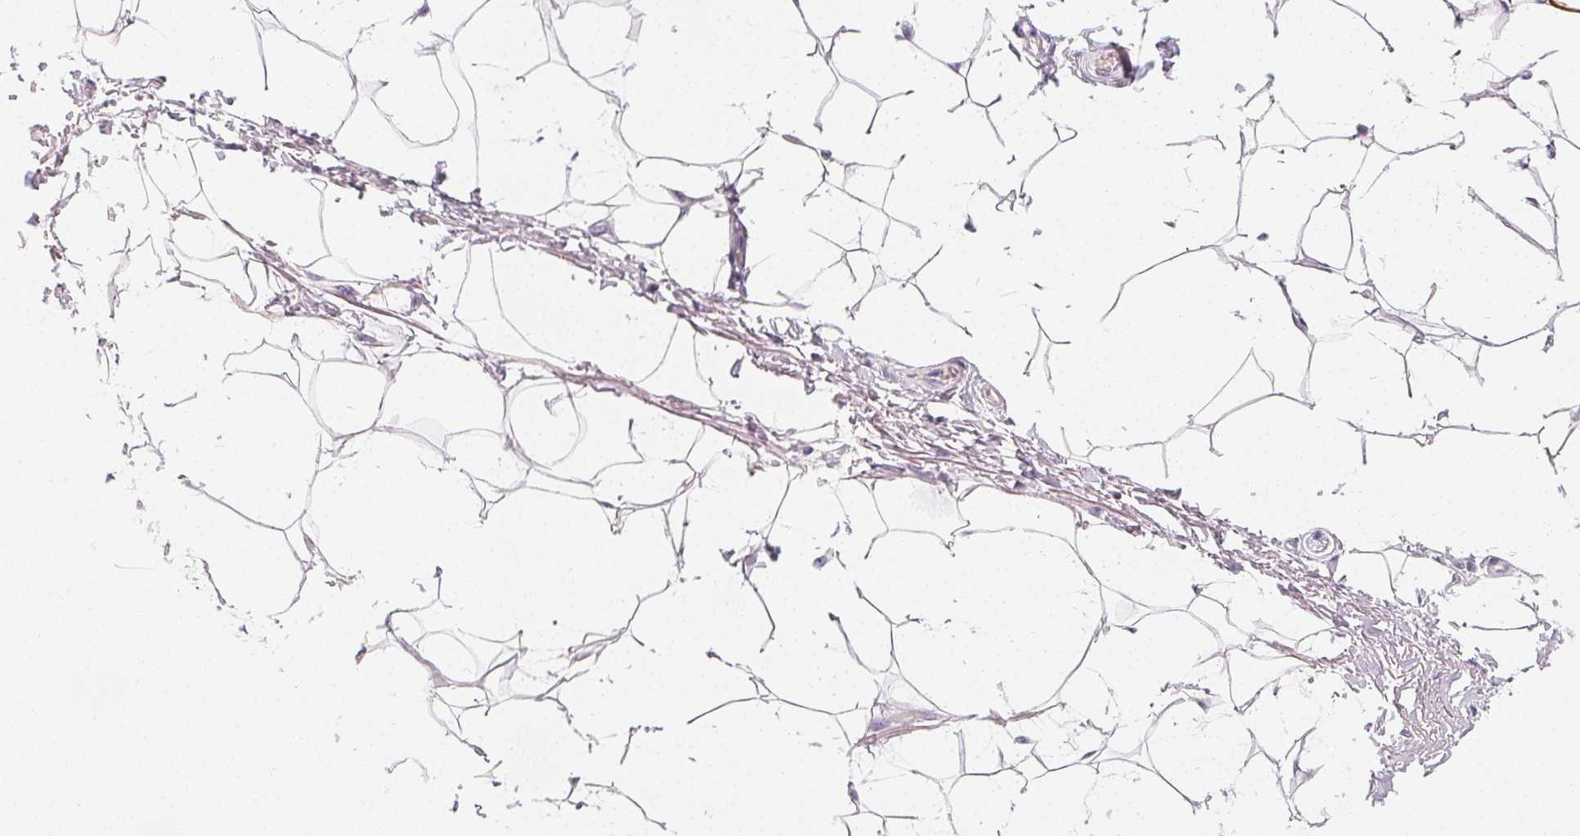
{"staining": {"intensity": "moderate", "quantity": "<25%", "location": "nuclear"}, "tissue": "adipose tissue", "cell_type": "Adipocytes", "image_type": "normal", "snomed": [{"axis": "morphology", "description": "Normal tissue, NOS"}, {"axis": "topography", "description": "Peripheral nerve tissue"}], "caption": "Moderate nuclear protein positivity is appreciated in about <25% of adipocytes in adipose tissue.", "gene": "DBX2", "patient": {"sex": "male", "age": 51}}